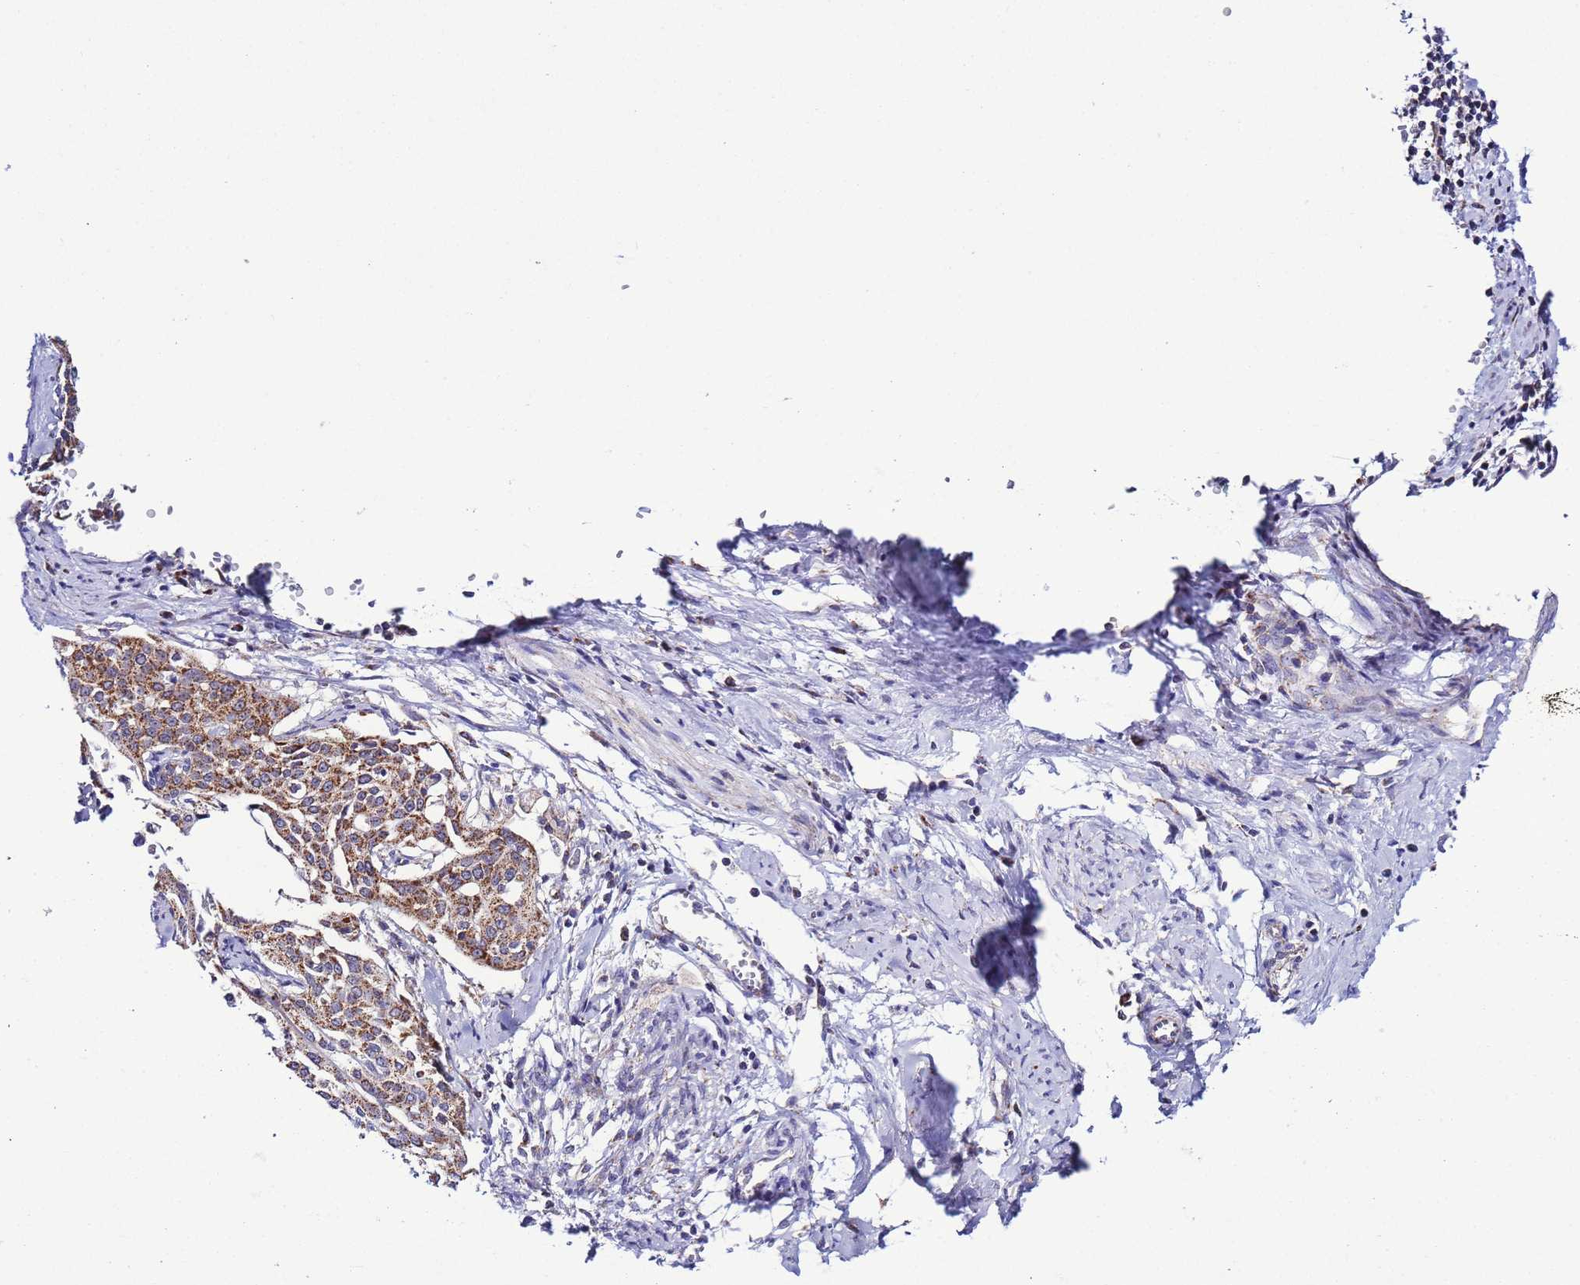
{"staining": {"intensity": "moderate", "quantity": ">75%", "location": "cytoplasmic/membranous"}, "tissue": "cervical cancer", "cell_type": "Tumor cells", "image_type": "cancer", "snomed": [{"axis": "morphology", "description": "Squamous cell carcinoma, NOS"}, {"axis": "topography", "description": "Cervix"}], "caption": "Human cervical squamous cell carcinoma stained for a protein (brown) reveals moderate cytoplasmic/membranous positive staining in approximately >75% of tumor cells.", "gene": "UEVLD", "patient": {"sex": "female", "age": 44}}